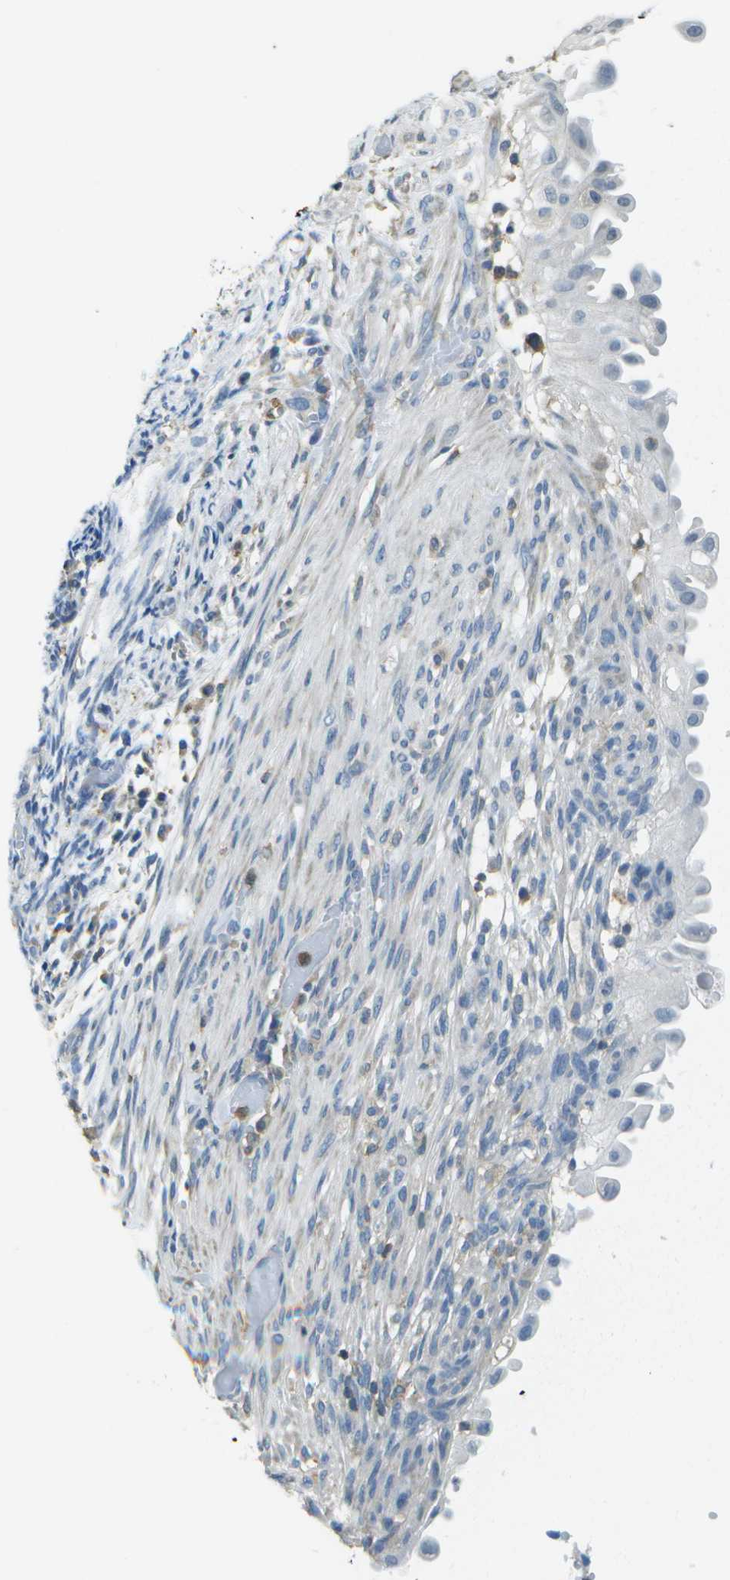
{"staining": {"intensity": "negative", "quantity": "none", "location": "none"}, "tissue": "endometrial cancer", "cell_type": "Tumor cells", "image_type": "cancer", "snomed": [{"axis": "morphology", "description": "Adenocarcinoma, NOS"}, {"axis": "topography", "description": "Endometrium"}], "caption": "The micrograph exhibits no staining of tumor cells in endometrial adenocarcinoma.", "gene": "RCSD1", "patient": {"sex": "female", "age": 58}}